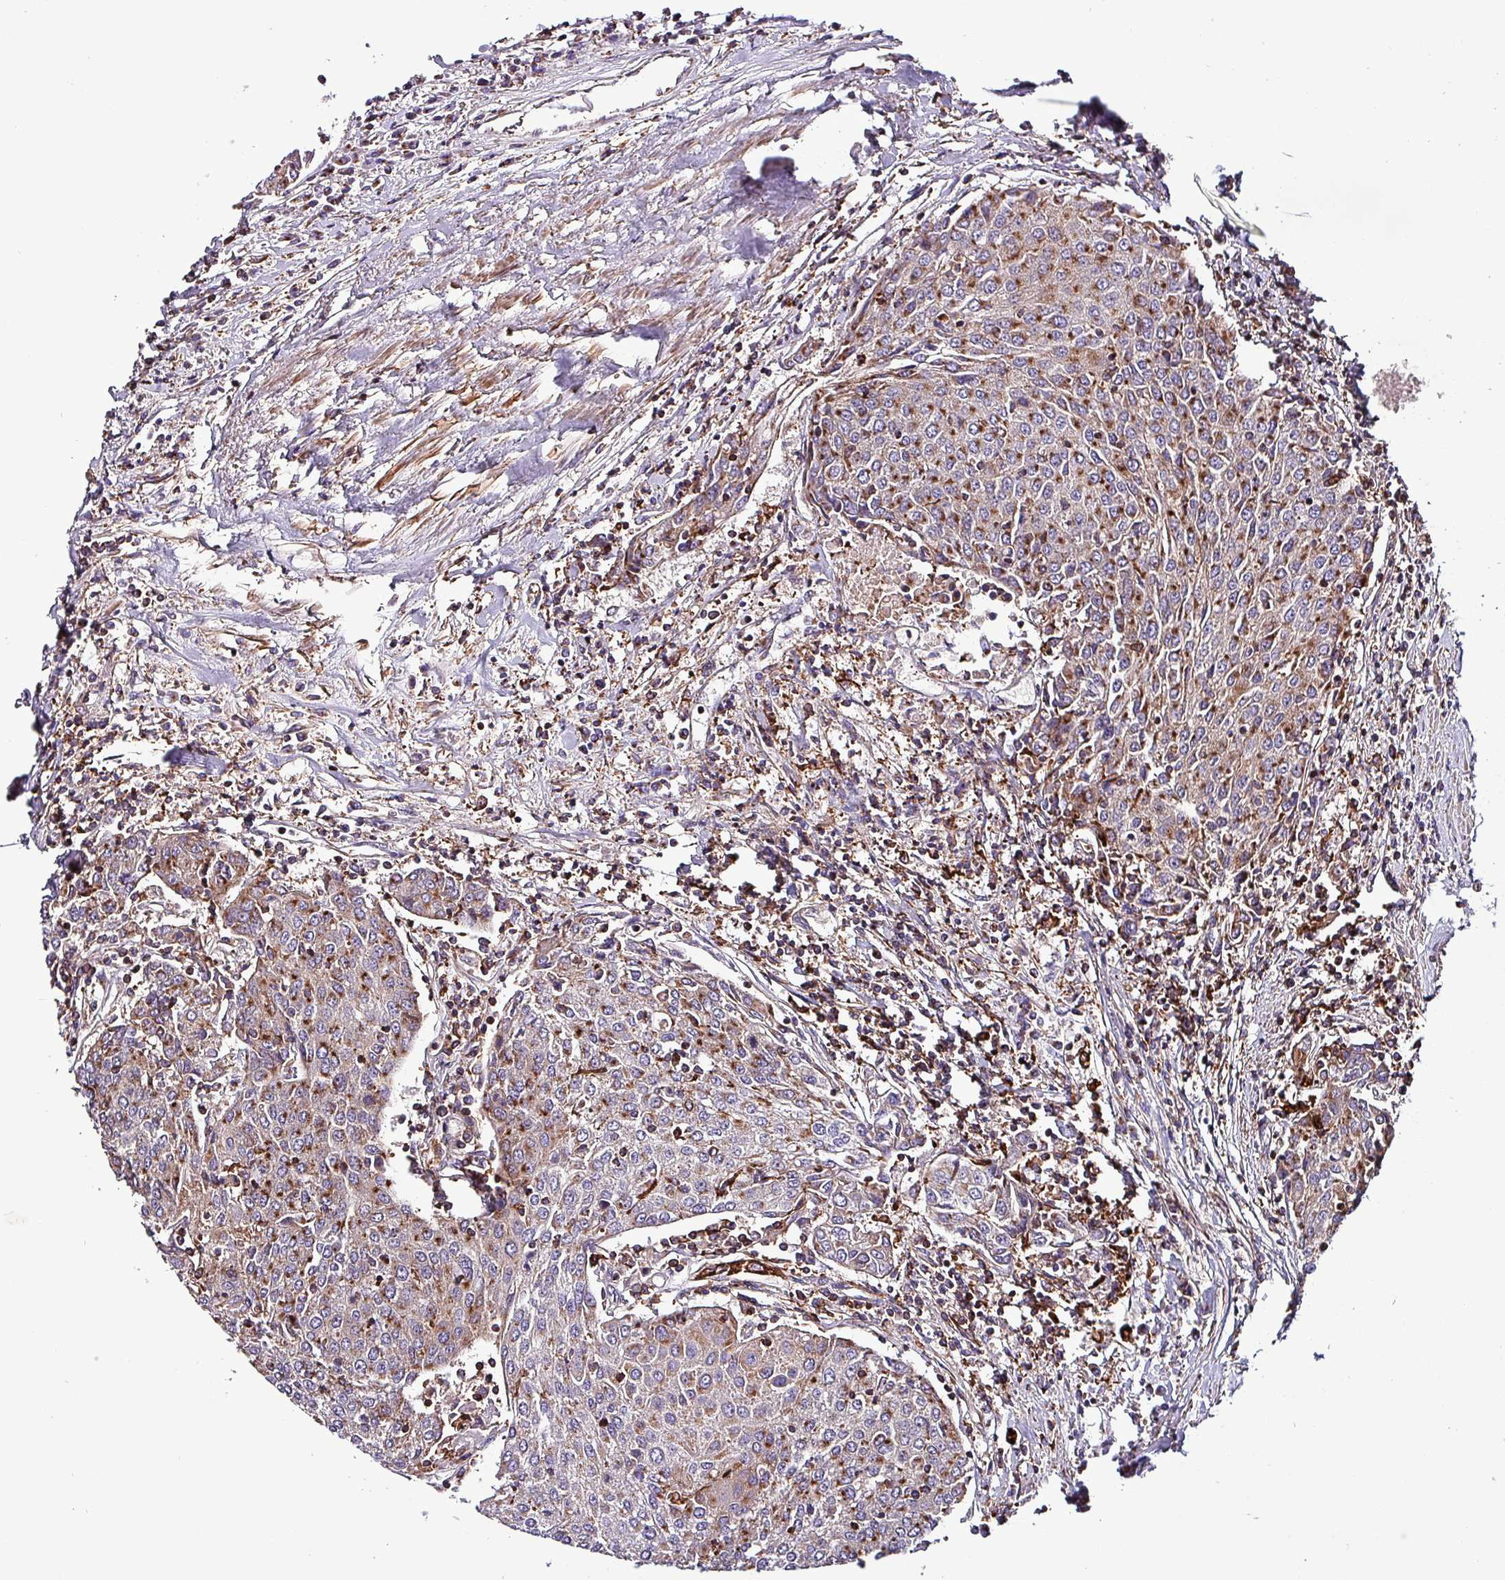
{"staining": {"intensity": "moderate", "quantity": "25%-75%", "location": "cytoplasmic/membranous"}, "tissue": "urothelial cancer", "cell_type": "Tumor cells", "image_type": "cancer", "snomed": [{"axis": "morphology", "description": "Urothelial carcinoma, High grade"}, {"axis": "topography", "description": "Urinary bladder"}], "caption": "Tumor cells display moderate cytoplasmic/membranous positivity in about 25%-75% of cells in urothelial cancer.", "gene": "VAMP4", "patient": {"sex": "female", "age": 85}}